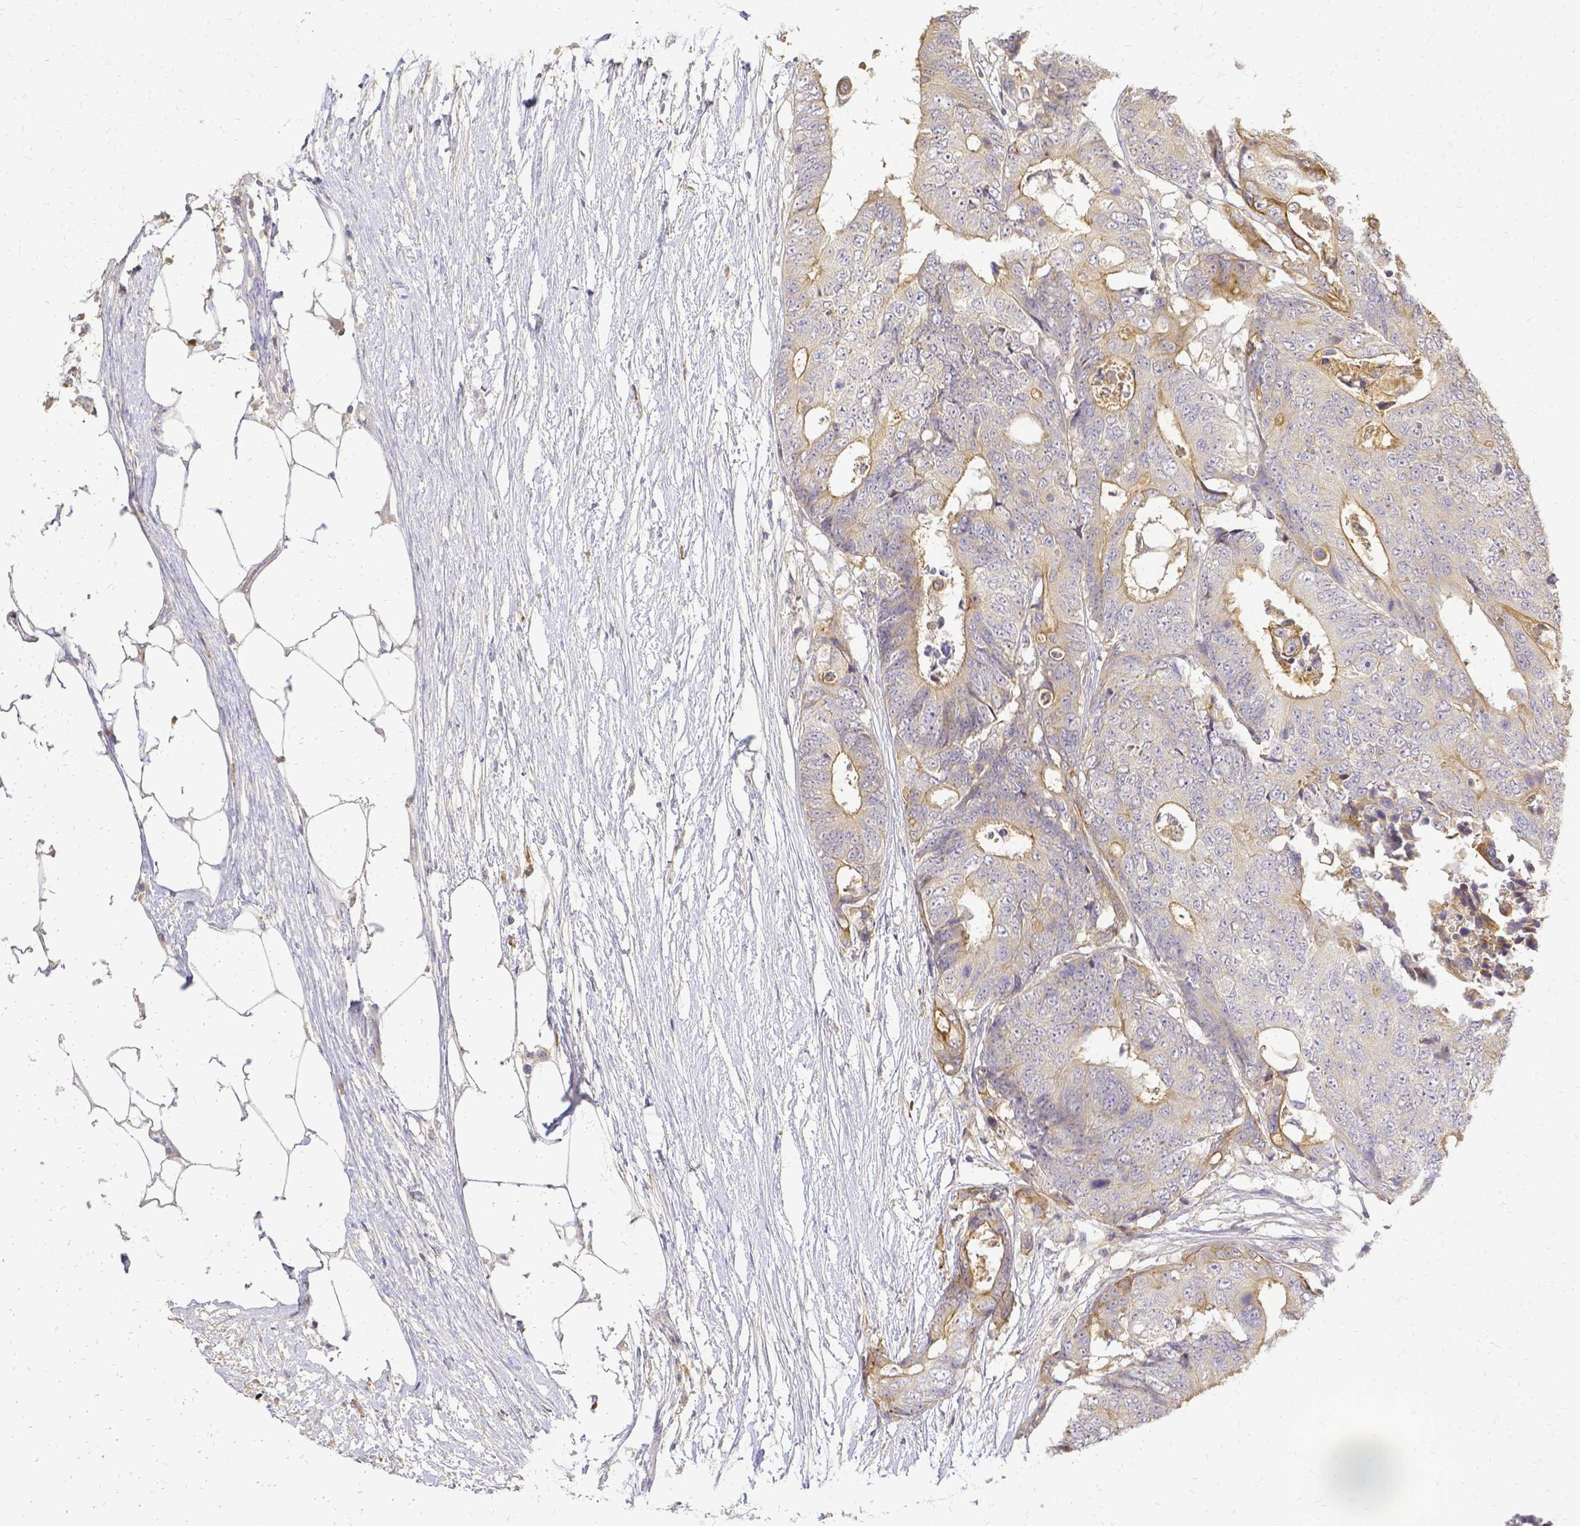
{"staining": {"intensity": "moderate", "quantity": "<25%", "location": "cytoplasmic/membranous"}, "tissue": "colorectal cancer", "cell_type": "Tumor cells", "image_type": "cancer", "snomed": [{"axis": "morphology", "description": "Adenocarcinoma, NOS"}, {"axis": "topography", "description": "Colon"}], "caption": "Colorectal cancer stained for a protein shows moderate cytoplasmic/membranous positivity in tumor cells.", "gene": "CIB1", "patient": {"sex": "female", "age": 48}}